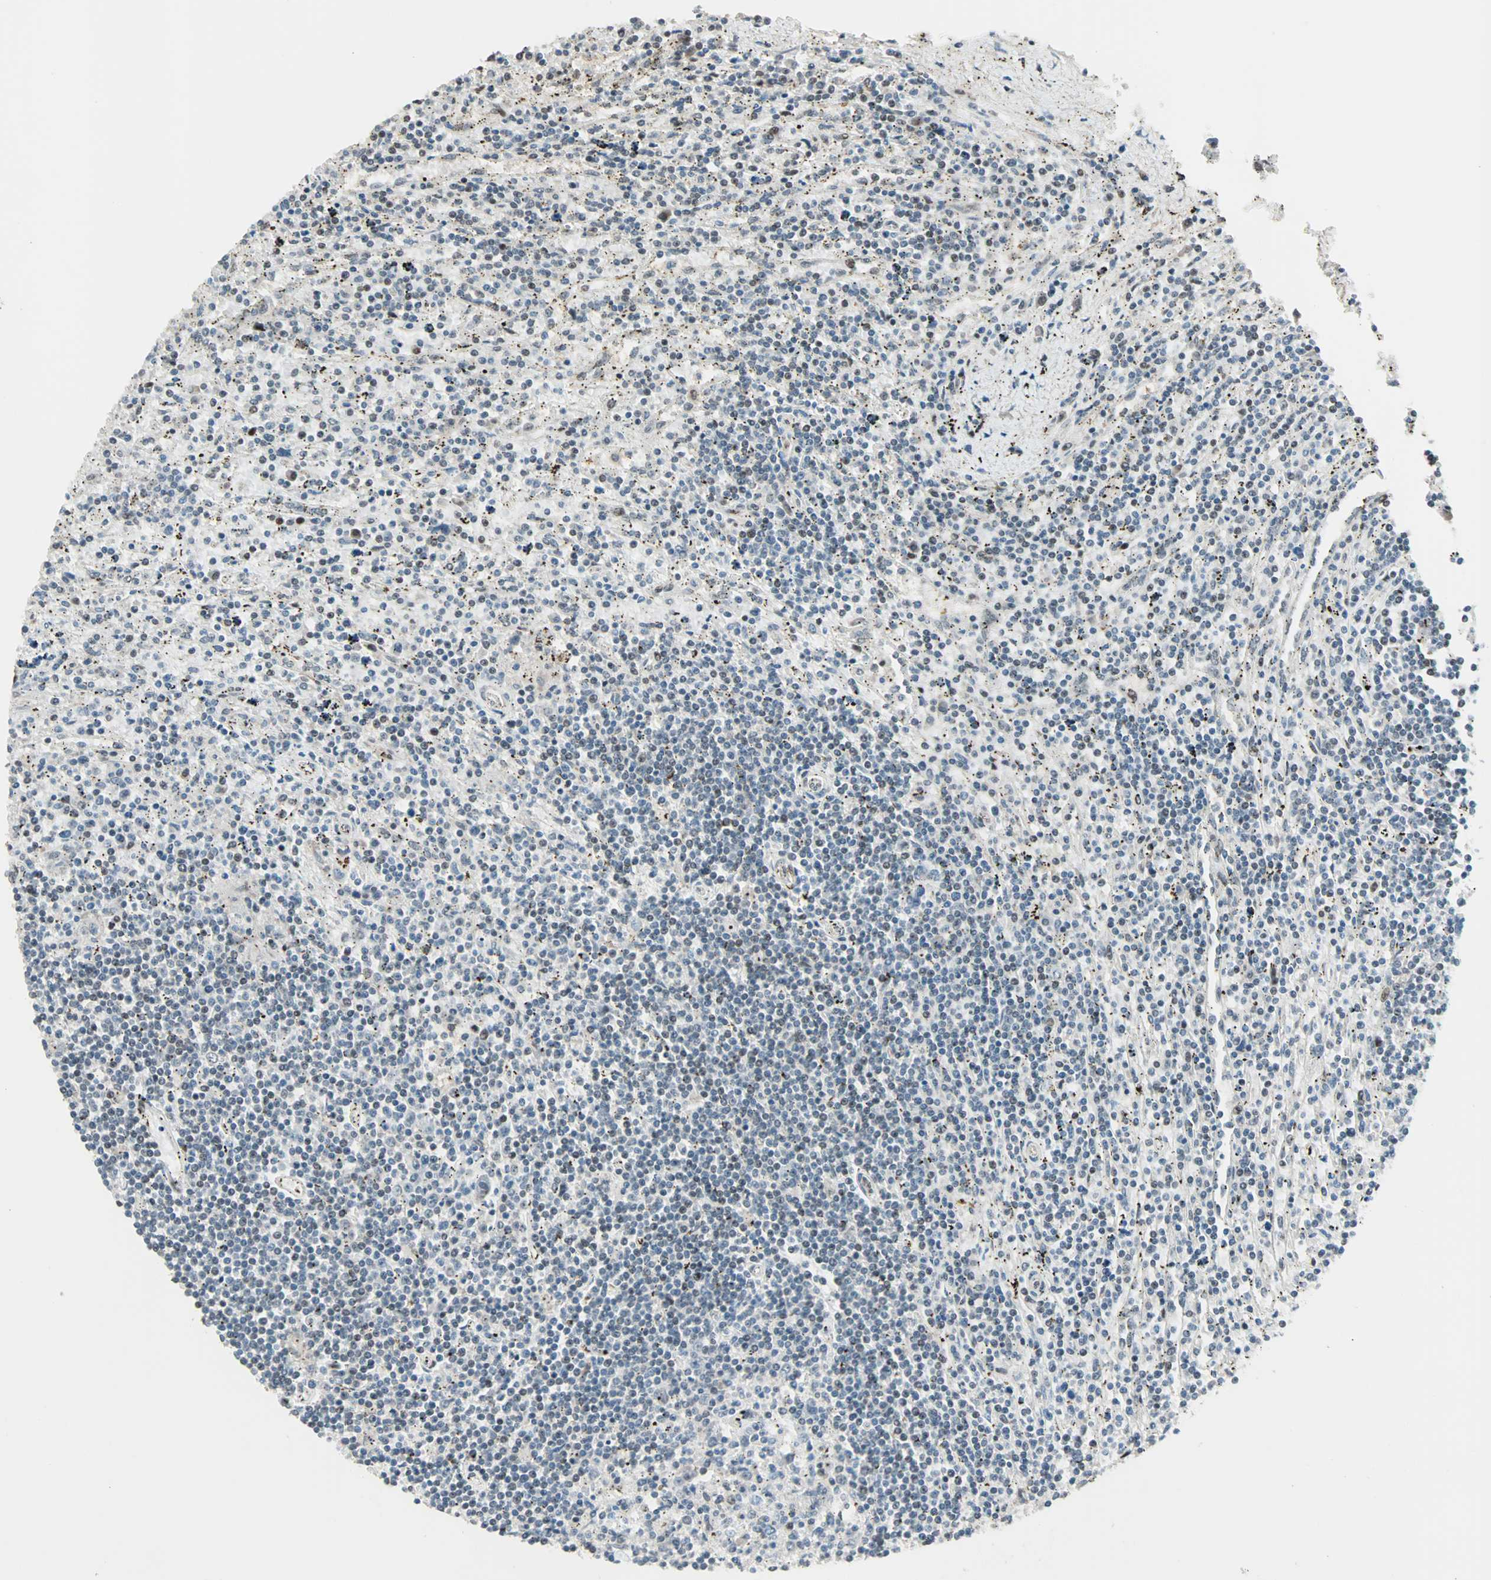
{"staining": {"intensity": "weak", "quantity": "<25%", "location": "nuclear"}, "tissue": "lymphoma", "cell_type": "Tumor cells", "image_type": "cancer", "snomed": [{"axis": "morphology", "description": "Malignant lymphoma, non-Hodgkin's type, Low grade"}, {"axis": "topography", "description": "Spleen"}], "caption": "The IHC image has no significant staining in tumor cells of lymphoma tissue.", "gene": "CBX4", "patient": {"sex": "male", "age": 76}}